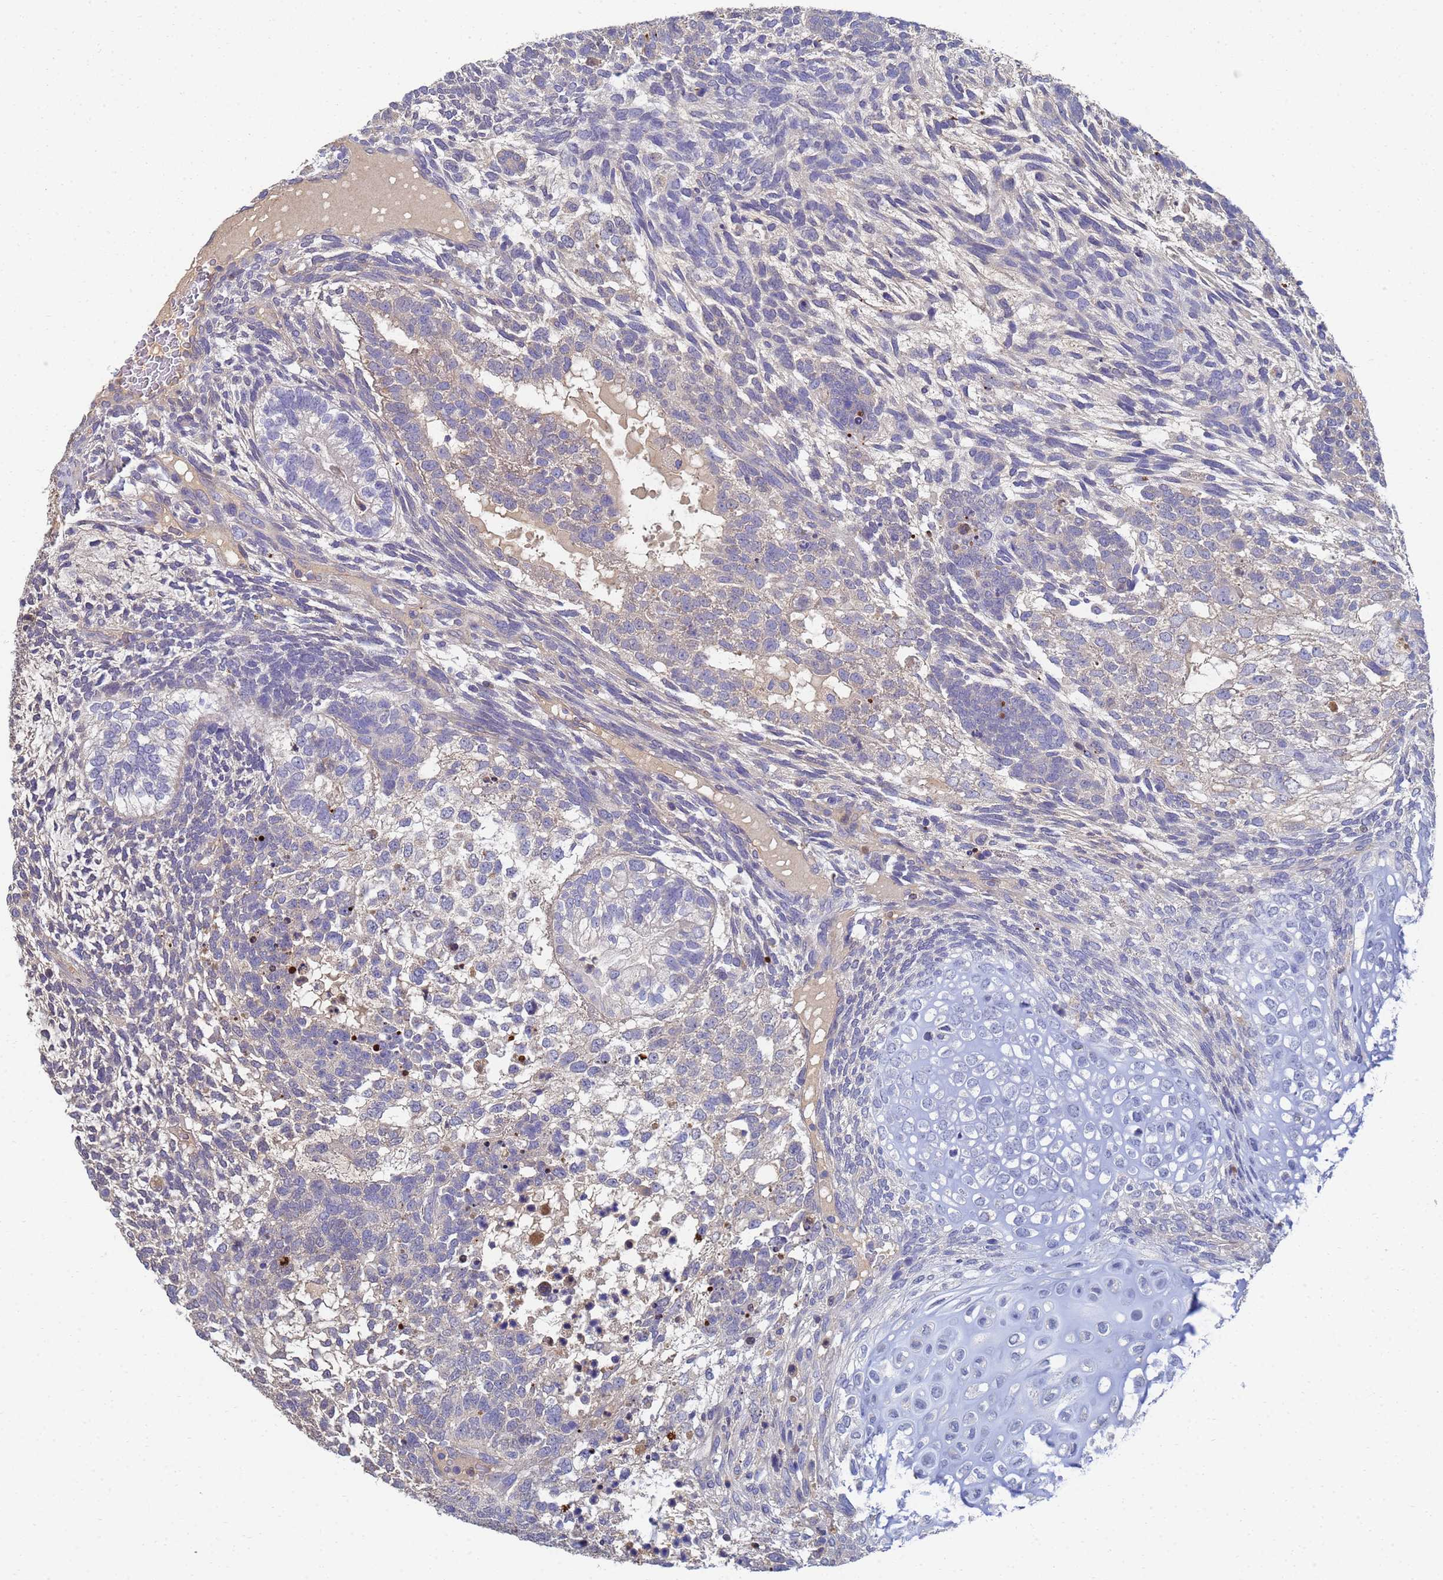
{"staining": {"intensity": "negative", "quantity": "none", "location": "none"}, "tissue": "testis cancer", "cell_type": "Tumor cells", "image_type": "cancer", "snomed": [{"axis": "morphology", "description": "Carcinoma, Embryonal, NOS"}, {"axis": "topography", "description": "Testis"}], "caption": "This is an immunohistochemistry micrograph of testis embryonal carcinoma. There is no staining in tumor cells.", "gene": "LBX2", "patient": {"sex": "male", "age": 23}}